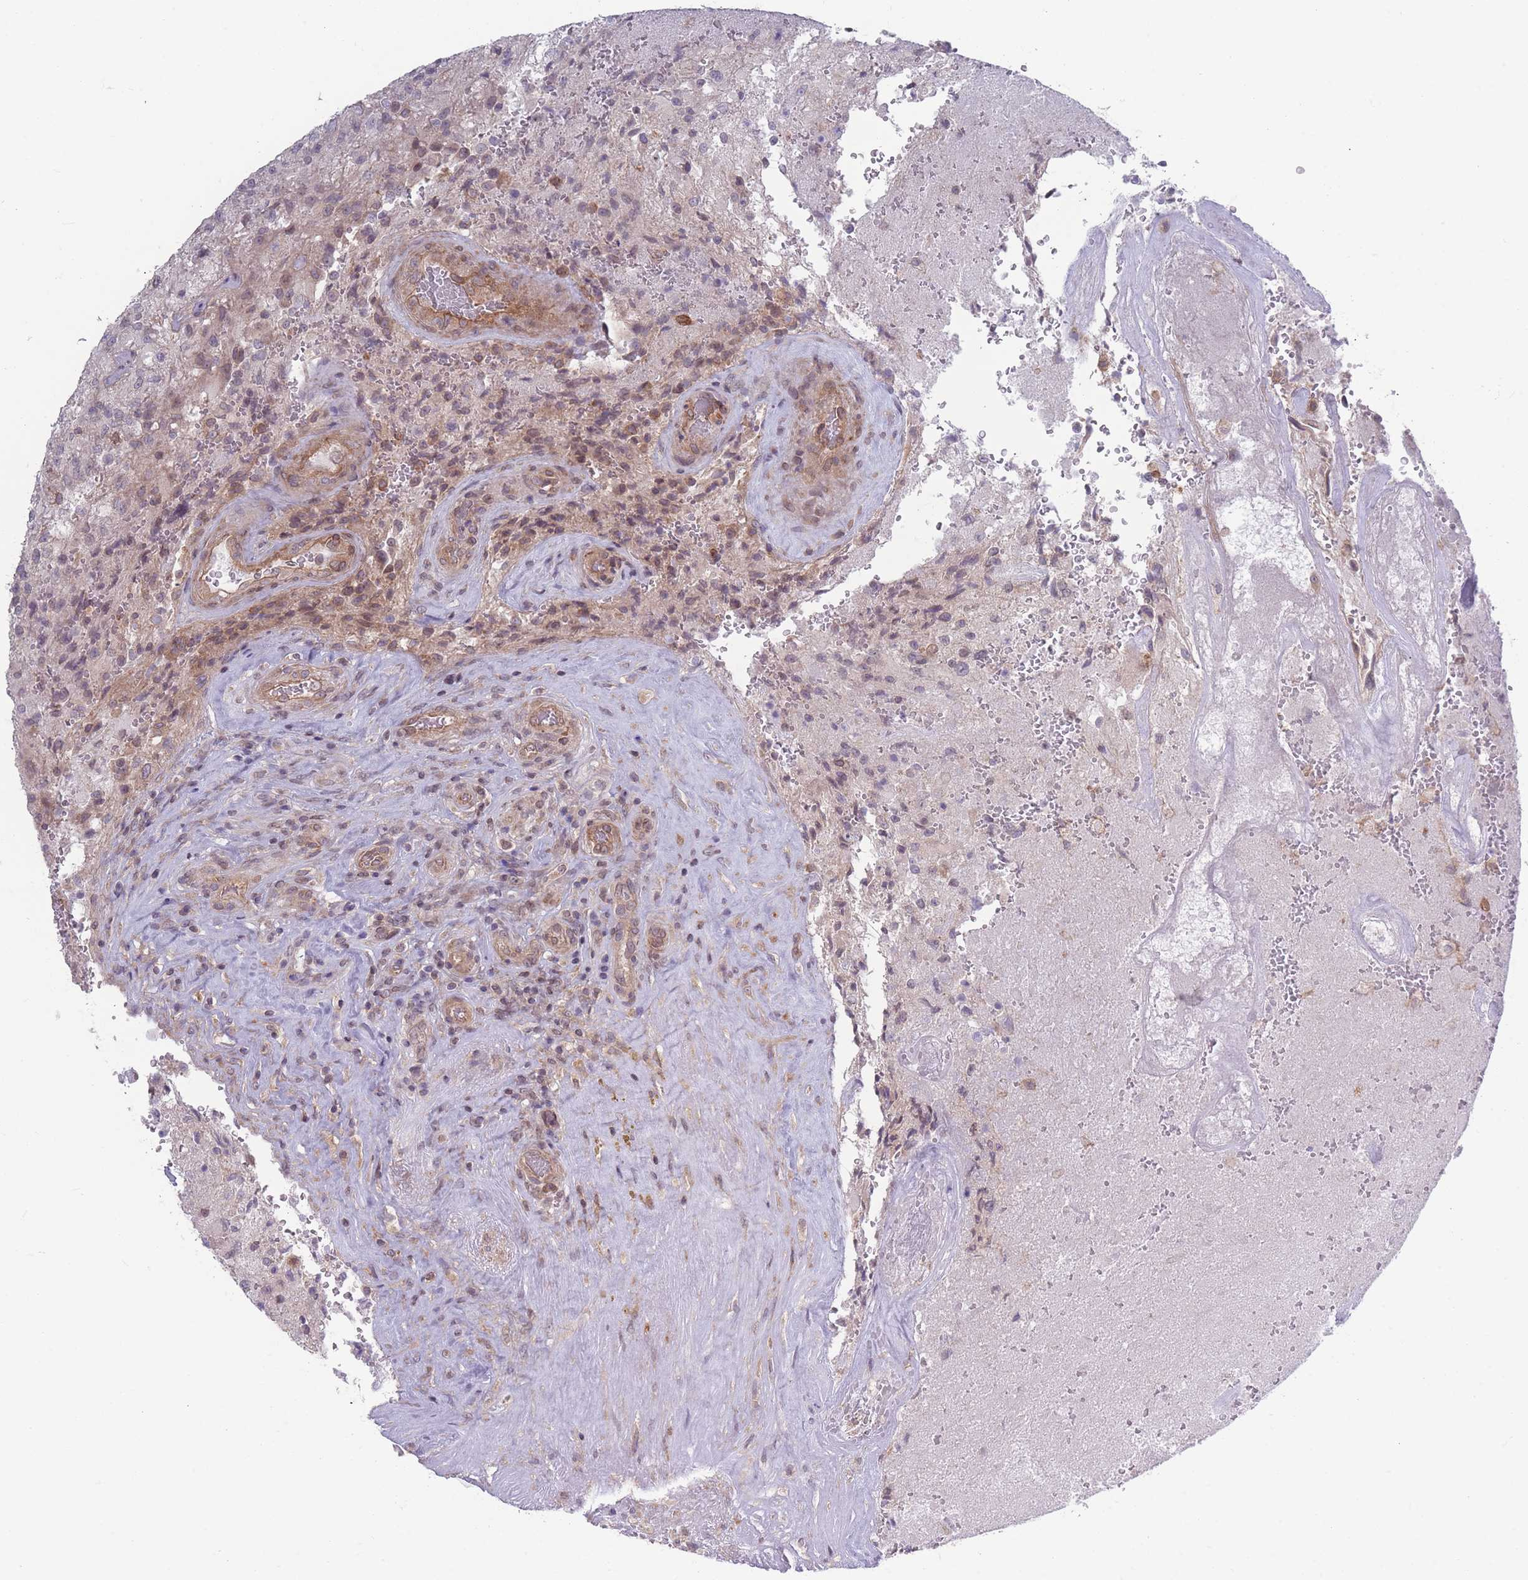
{"staining": {"intensity": "weak", "quantity": "<25%", "location": "cytoplasmic/membranous,nuclear"}, "tissue": "glioma", "cell_type": "Tumor cells", "image_type": "cancer", "snomed": [{"axis": "morphology", "description": "Normal tissue, NOS"}, {"axis": "morphology", "description": "Glioma, malignant, High grade"}, {"axis": "topography", "description": "Cerebral cortex"}], "caption": "This is an IHC image of human glioma. There is no positivity in tumor cells.", "gene": "VRK2", "patient": {"sex": "male", "age": 56}}